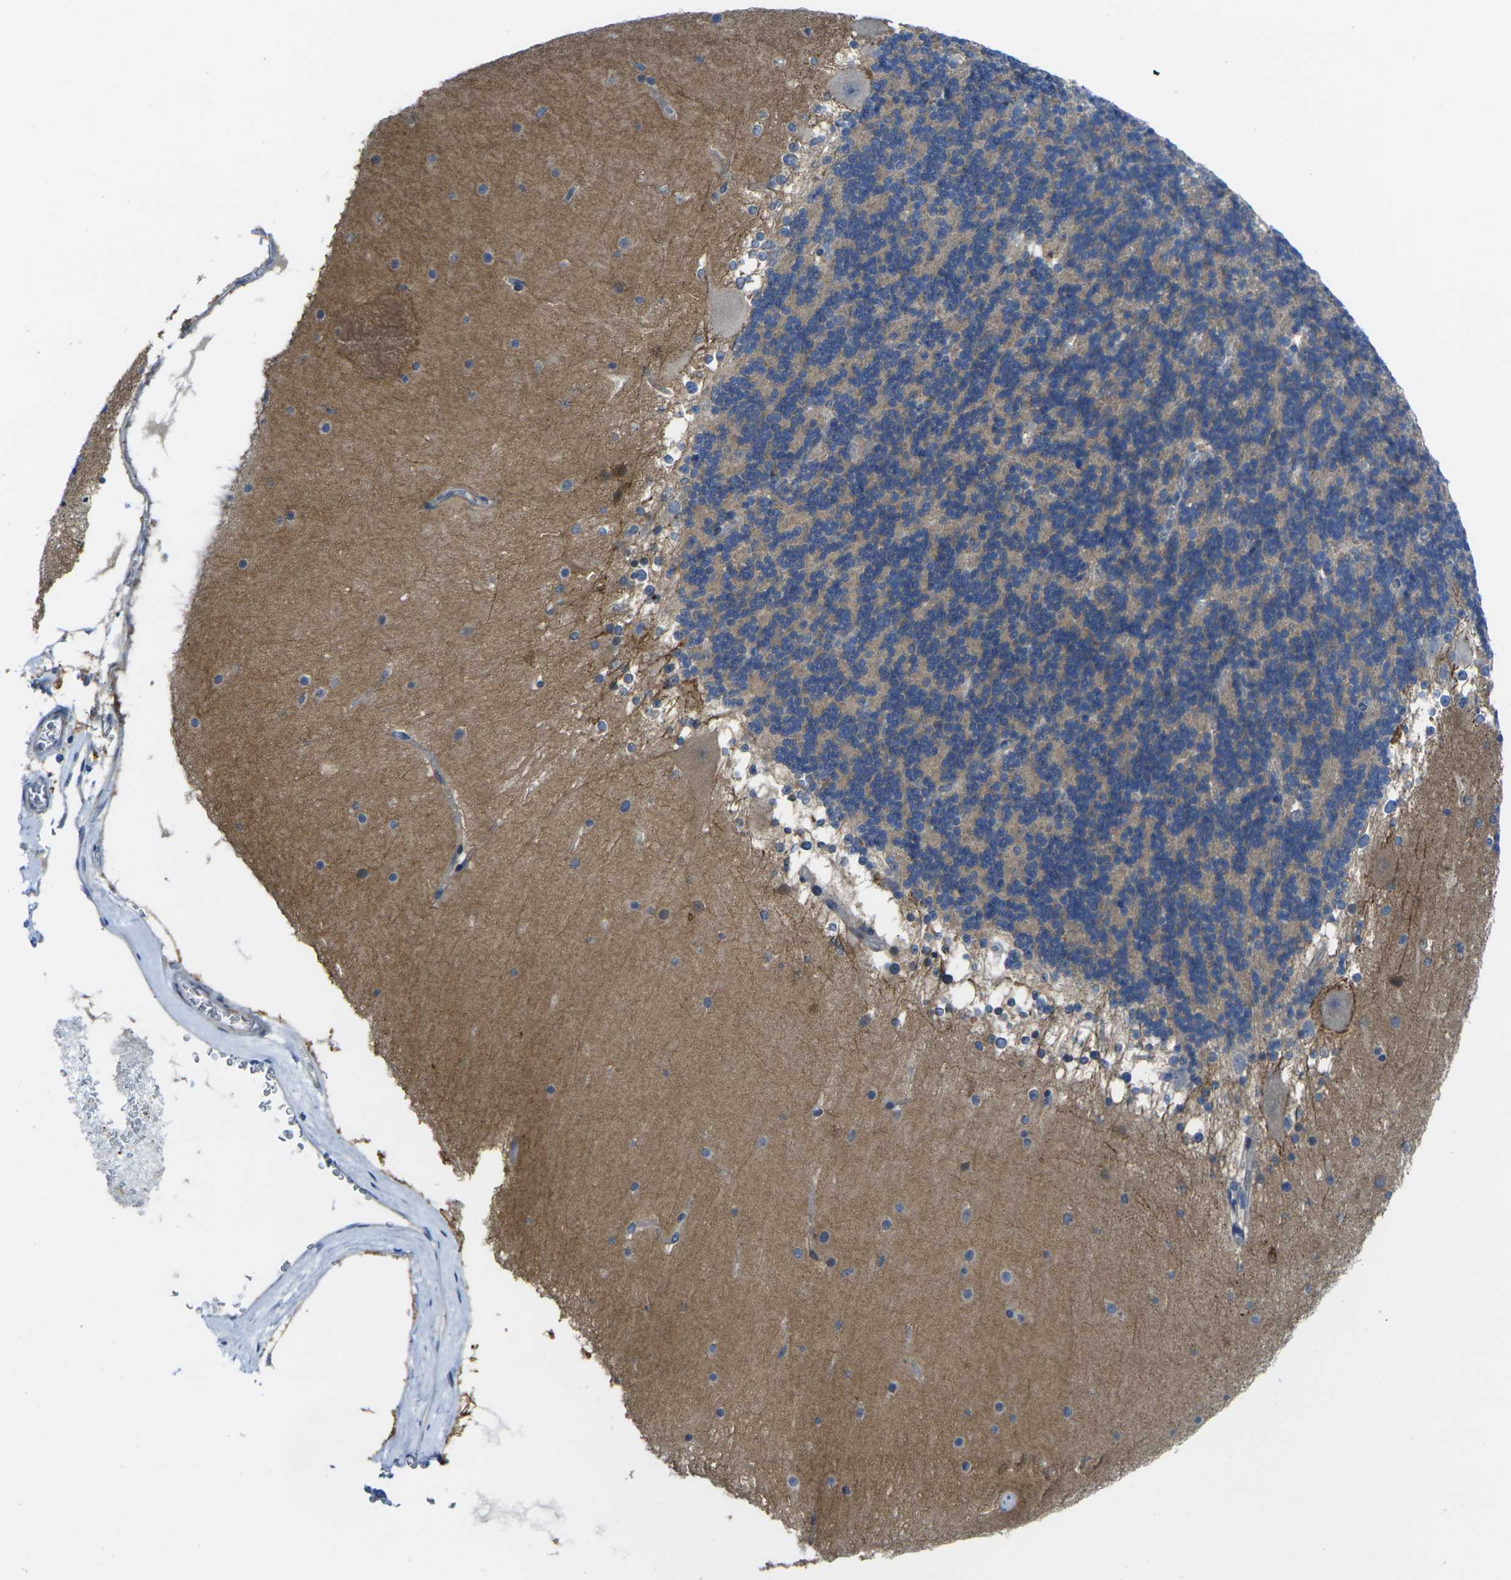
{"staining": {"intensity": "weak", "quantity": "25%-75%", "location": "cytoplasmic/membranous"}, "tissue": "cerebellum", "cell_type": "Cells in granular layer", "image_type": "normal", "snomed": [{"axis": "morphology", "description": "Normal tissue, NOS"}, {"axis": "topography", "description": "Cerebellum"}], "caption": "Immunohistochemistry (IHC) (DAB (3,3'-diaminobenzidine)) staining of unremarkable cerebellum shows weak cytoplasmic/membranous protein positivity in about 25%-75% of cells in granular layer.", "gene": "GNA12", "patient": {"sex": "female", "age": 19}}